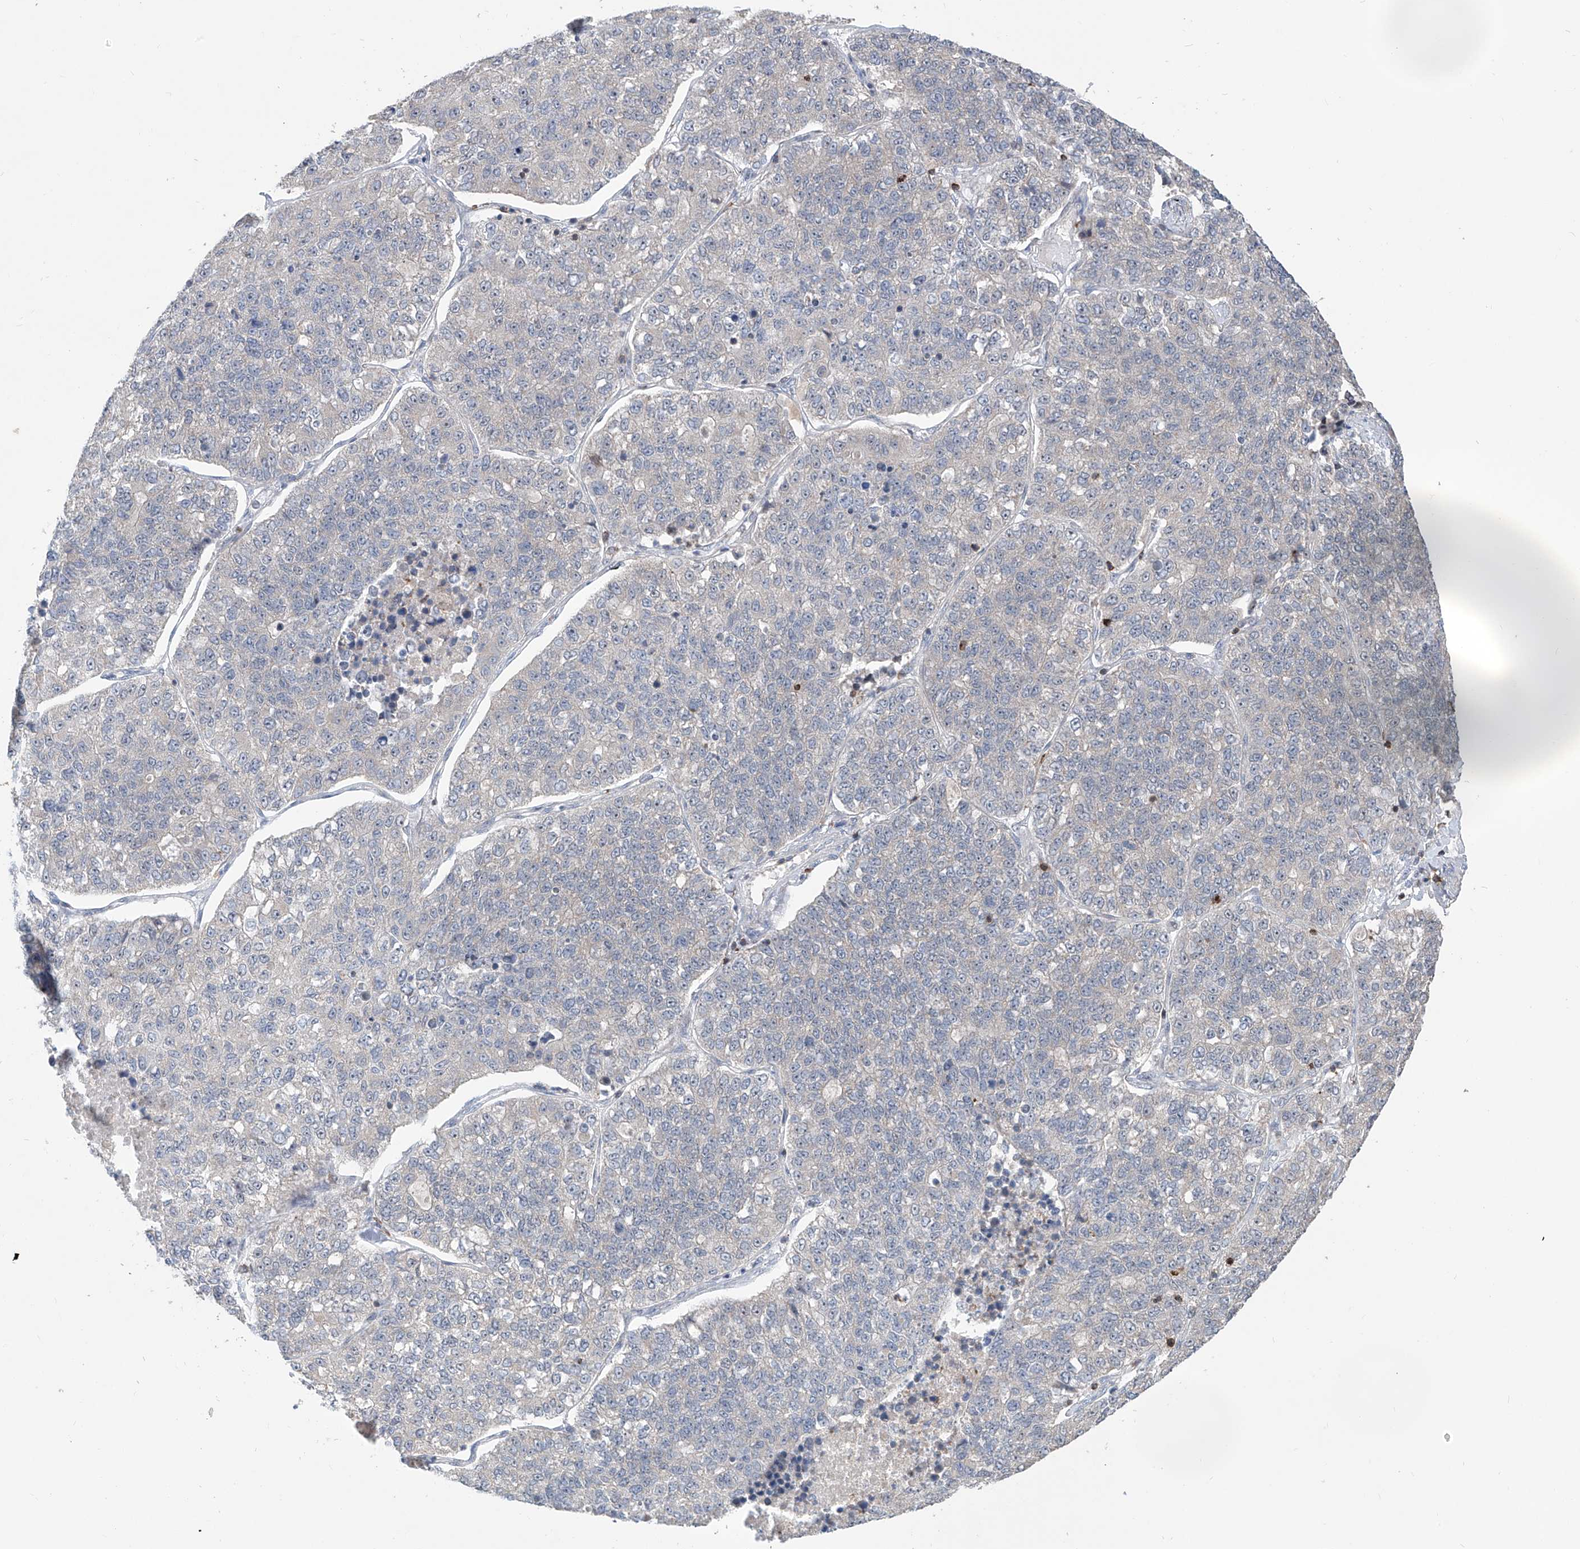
{"staining": {"intensity": "negative", "quantity": "none", "location": "none"}, "tissue": "lung cancer", "cell_type": "Tumor cells", "image_type": "cancer", "snomed": [{"axis": "morphology", "description": "Adenocarcinoma, NOS"}, {"axis": "topography", "description": "Lung"}], "caption": "High power microscopy micrograph of an immunohistochemistry image of lung cancer, revealing no significant positivity in tumor cells.", "gene": "ZBTB48", "patient": {"sex": "male", "age": 49}}